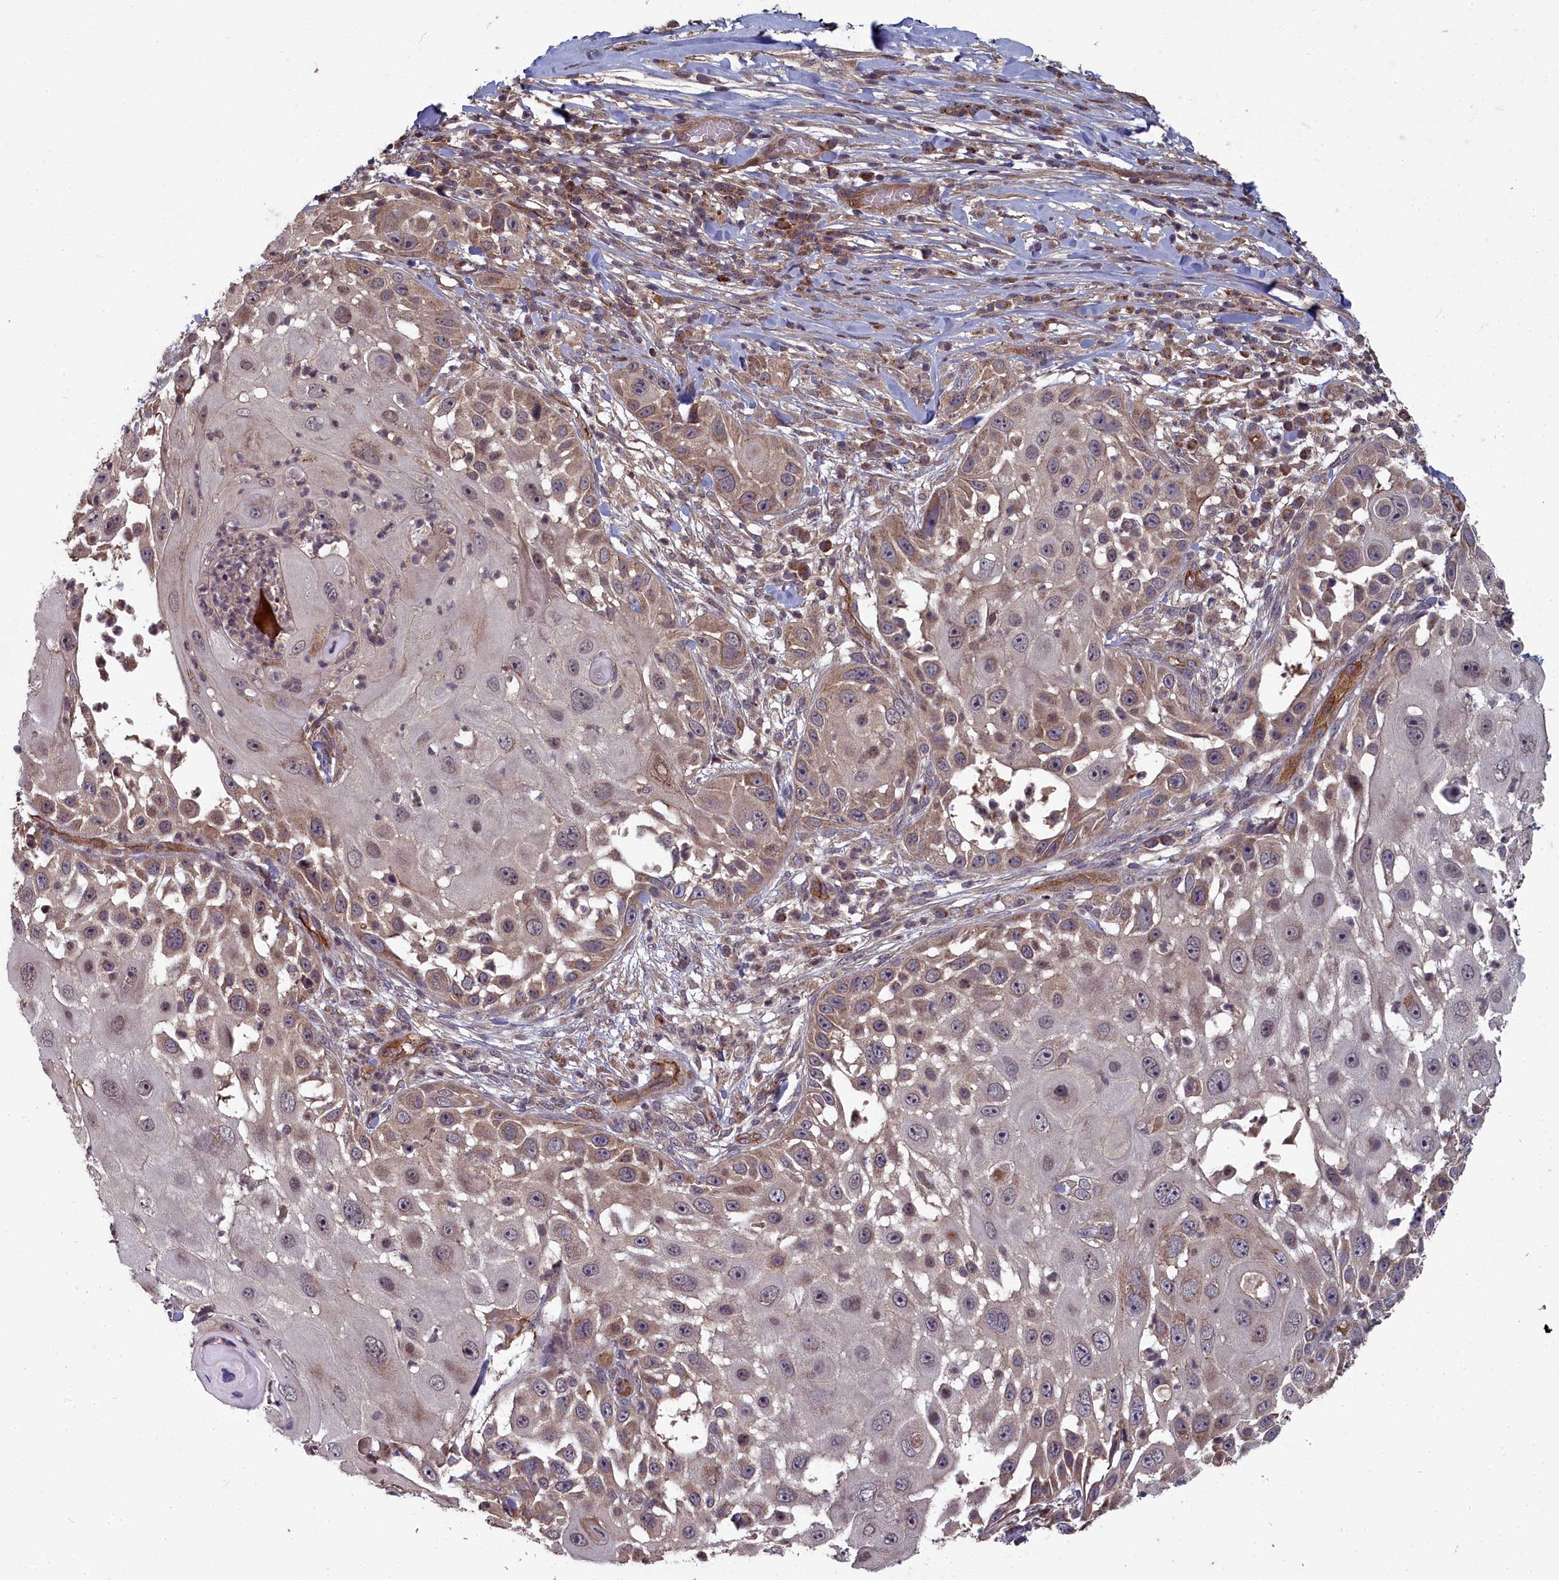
{"staining": {"intensity": "moderate", "quantity": ">75%", "location": "cytoplasmic/membranous"}, "tissue": "skin cancer", "cell_type": "Tumor cells", "image_type": "cancer", "snomed": [{"axis": "morphology", "description": "Squamous cell carcinoma, NOS"}, {"axis": "topography", "description": "Skin"}], "caption": "Immunohistochemical staining of skin cancer reveals medium levels of moderate cytoplasmic/membranous protein positivity in approximately >75% of tumor cells.", "gene": "TSPYL4", "patient": {"sex": "female", "age": 44}}